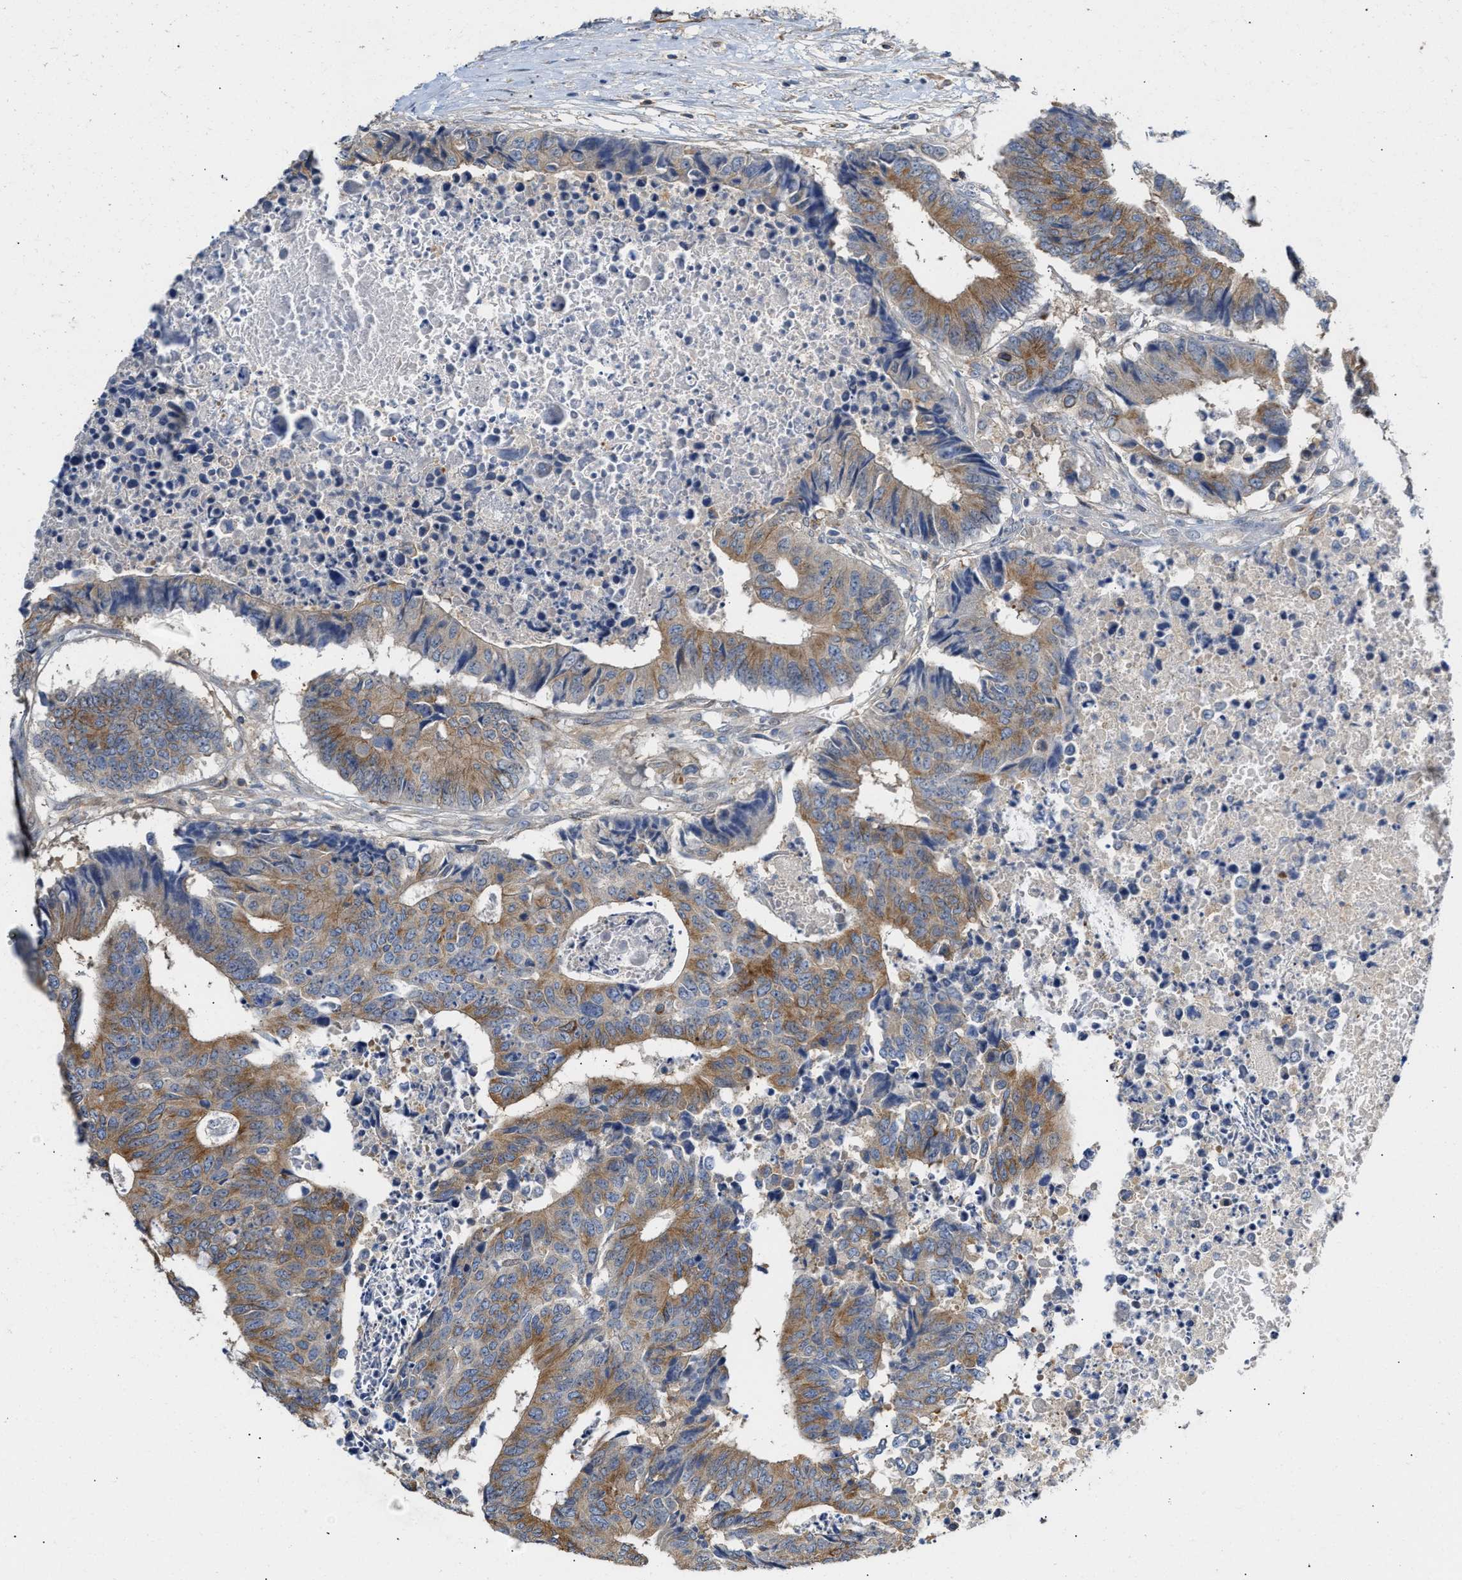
{"staining": {"intensity": "moderate", "quantity": ">75%", "location": "cytoplasmic/membranous"}, "tissue": "colorectal cancer", "cell_type": "Tumor cells", "image_type": "cancer", "snomed": [{"axis": "morphology", "description": "Adenocarcinoma, NOS"}, {"axis": "topography", "description": "Rectum"}], "caption": "Protein expression analysis of colorectal adenocarcinoma displays moderate cytoplasmic/membranous positivity in about >75% of tumor cells. (DAB IHC, brown staining for protein, blue staining for nuclei).", "gene": "BBLN", "patient": {"sex": "male", "age": 84}}